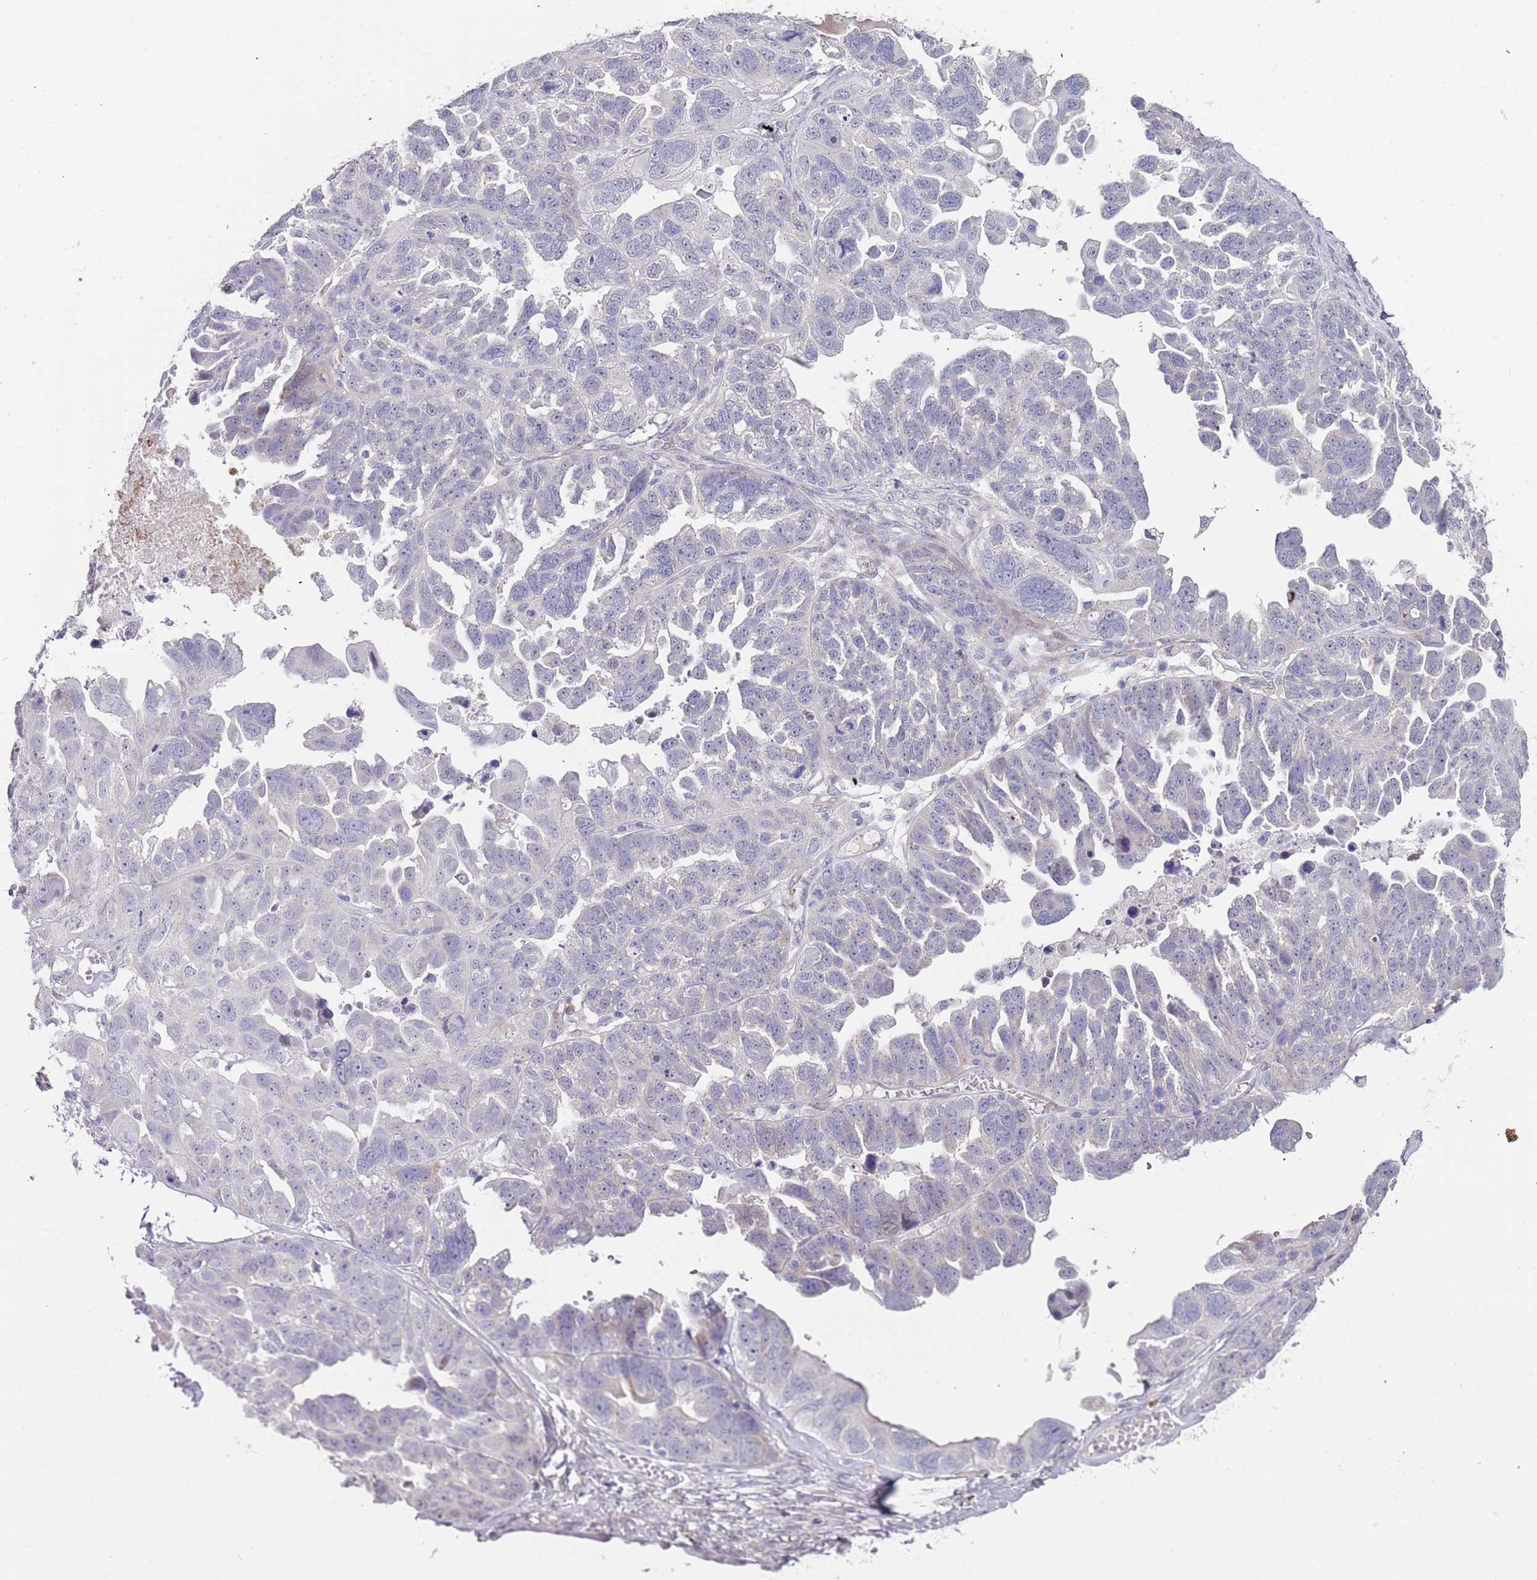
{"staining": {"intensity": "negative", "quantity": "none", "location": "none"}, "tissue": "ovarian cancer", "cell_type": "Tumor cells", "image_type": "cancer", "snomed": [{"axis": "morphology", "description": "Cystadenocarcinoma, serous, NOS"}, {"axis": "topography", "description": "Ovary"}], "caption": "This is a micrograph of immunohistochemistry (IHC) staining of ovarian cancer (serous cystadenocarcinoma), which shows no positivity in tumor cells.", "gene": "TNRC6C", "patient": {"sex": "female", "age": 79}}